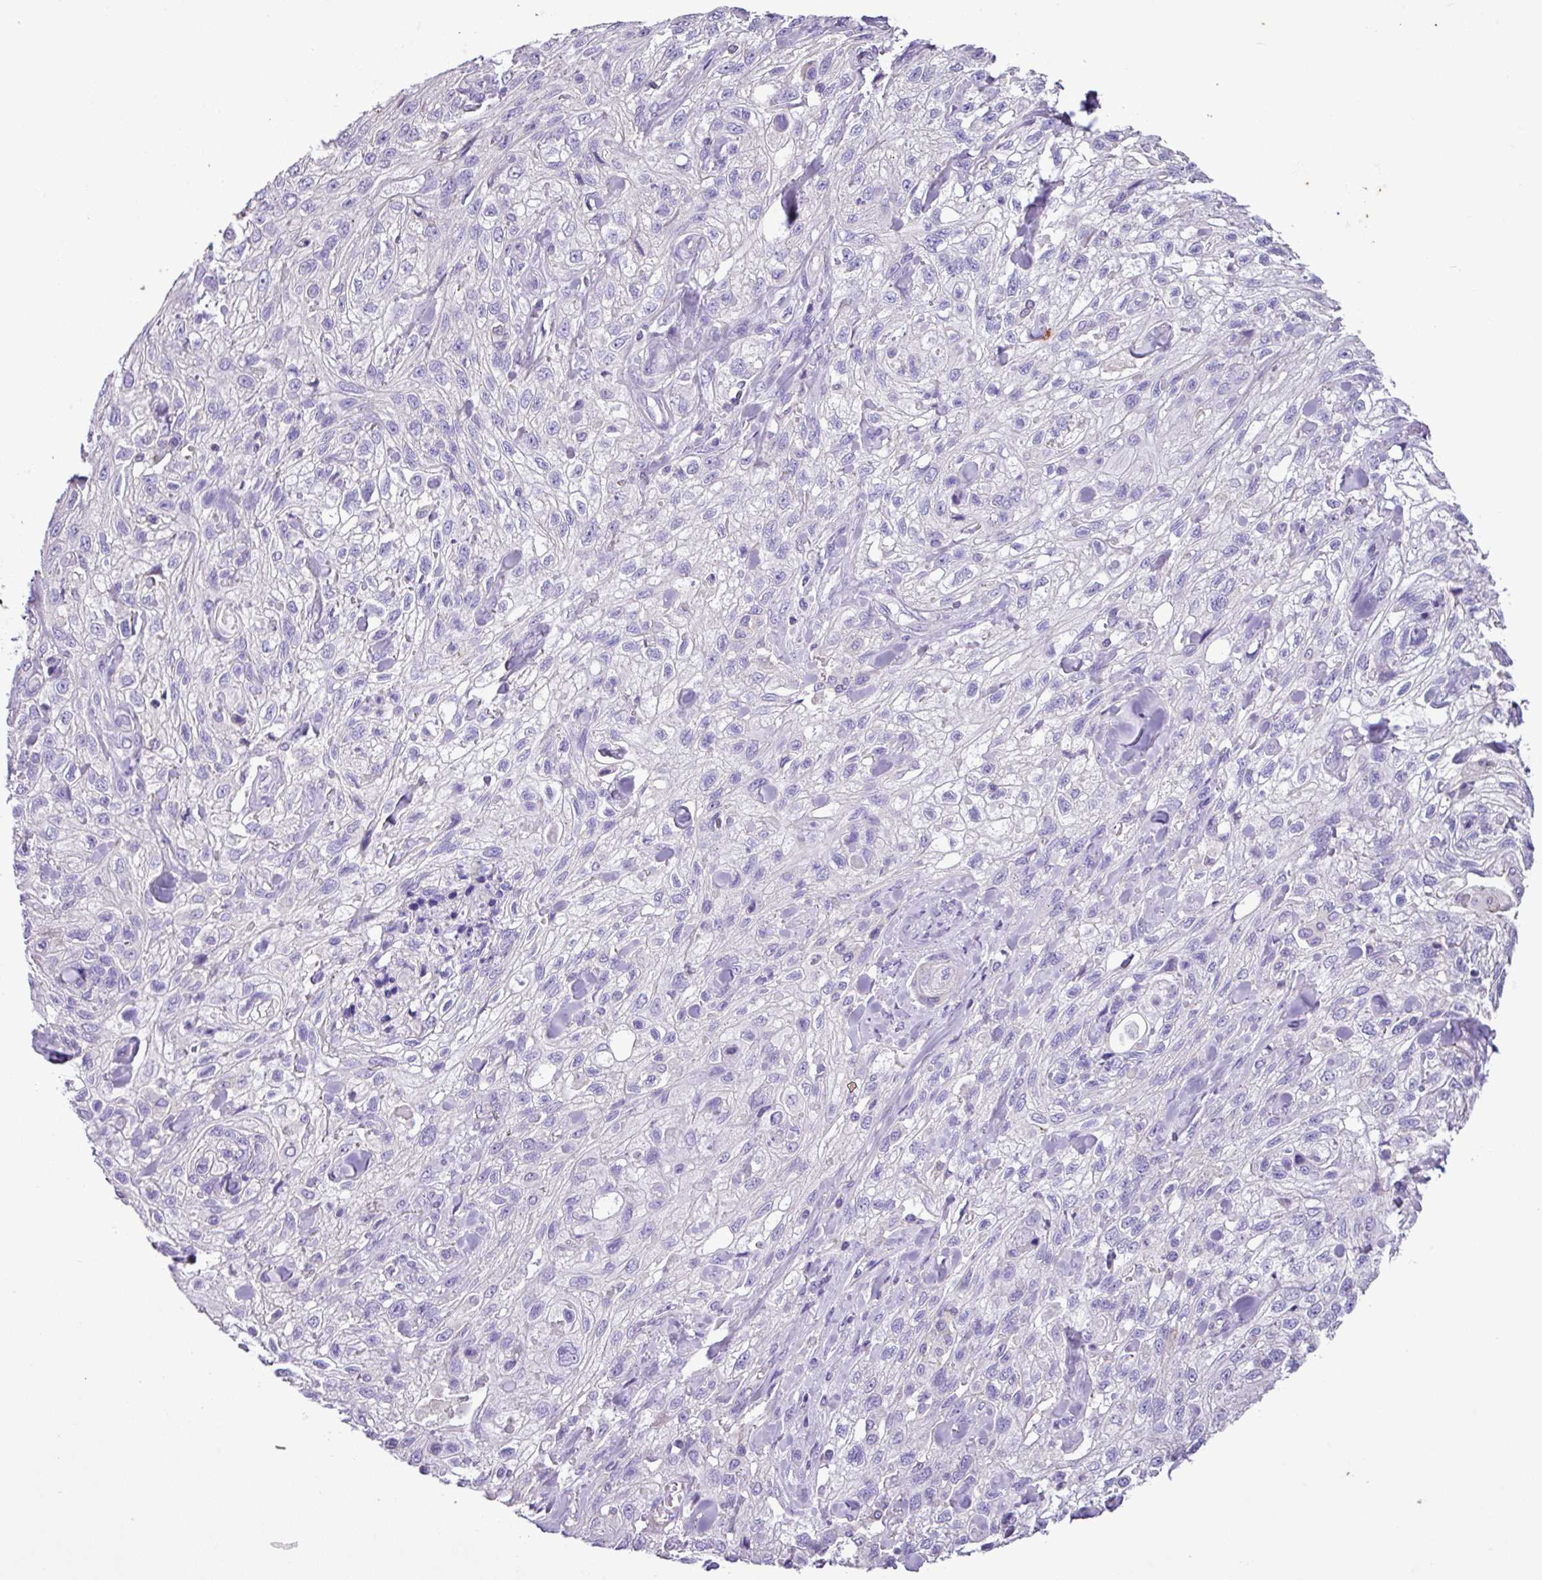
{"staining": {"intensity": "negative", "quantity": "none", "location": "none"}, "tissue": "skin cancer", "cell_type": "Tumor cells", "image_type": "cancer", "snomed": [{"axis": "morphology", "description": "Squamous cell carcinoma, NOS"}, {"axis": "topography", "description": "Skin"}, {"axis": "topography", "description": "Vulva"}], "caption": "Immunohistochemistry (IHC) of squamous cell carcinoma (skin) displays no positivity in tumor cells.", "gene": "ZNF334", "patient": {"sex": "female", "age": 86}}